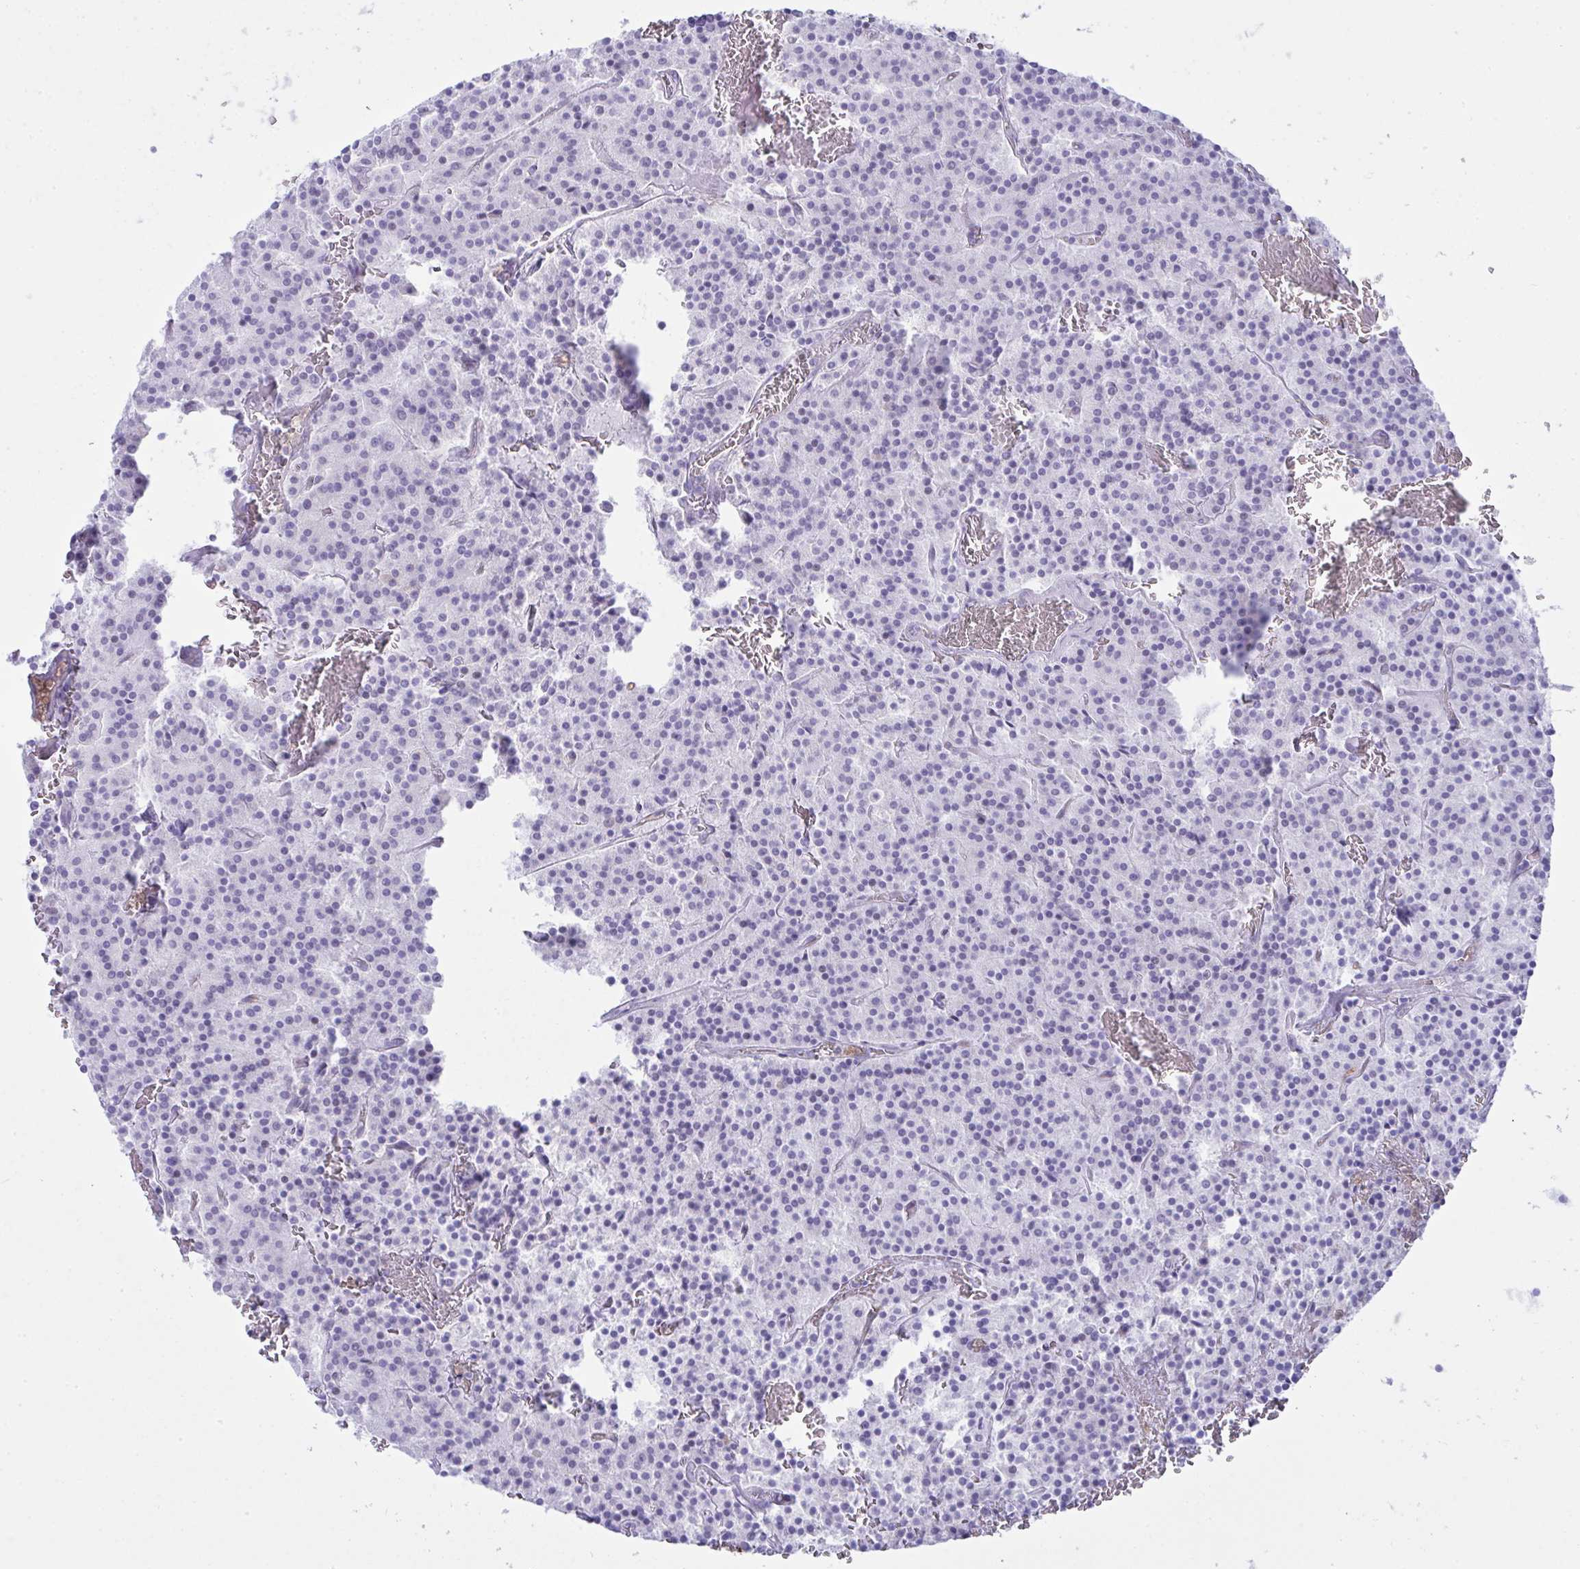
{"staining": {"intensity": "negative", "quantity": "none", "location": "none"}, "tissue": "carcinoid", "cell_type": "Tumor cells", "image_type": "cancer", "snomed": [{"axis": "morphology", "description": "Carcinoid, malignant, NOS"}, {"axis": "topography", "description": "Lung"}], "caption": "A histopathology image of carcinoid (malignant) stained for a protein demonstrates no brown staining in tumor cells. (DAB immunohistochemistry (IHC), high magnification).", "gene": "PLA2G12B", "patient": {"sex": "male", "age": 70}}